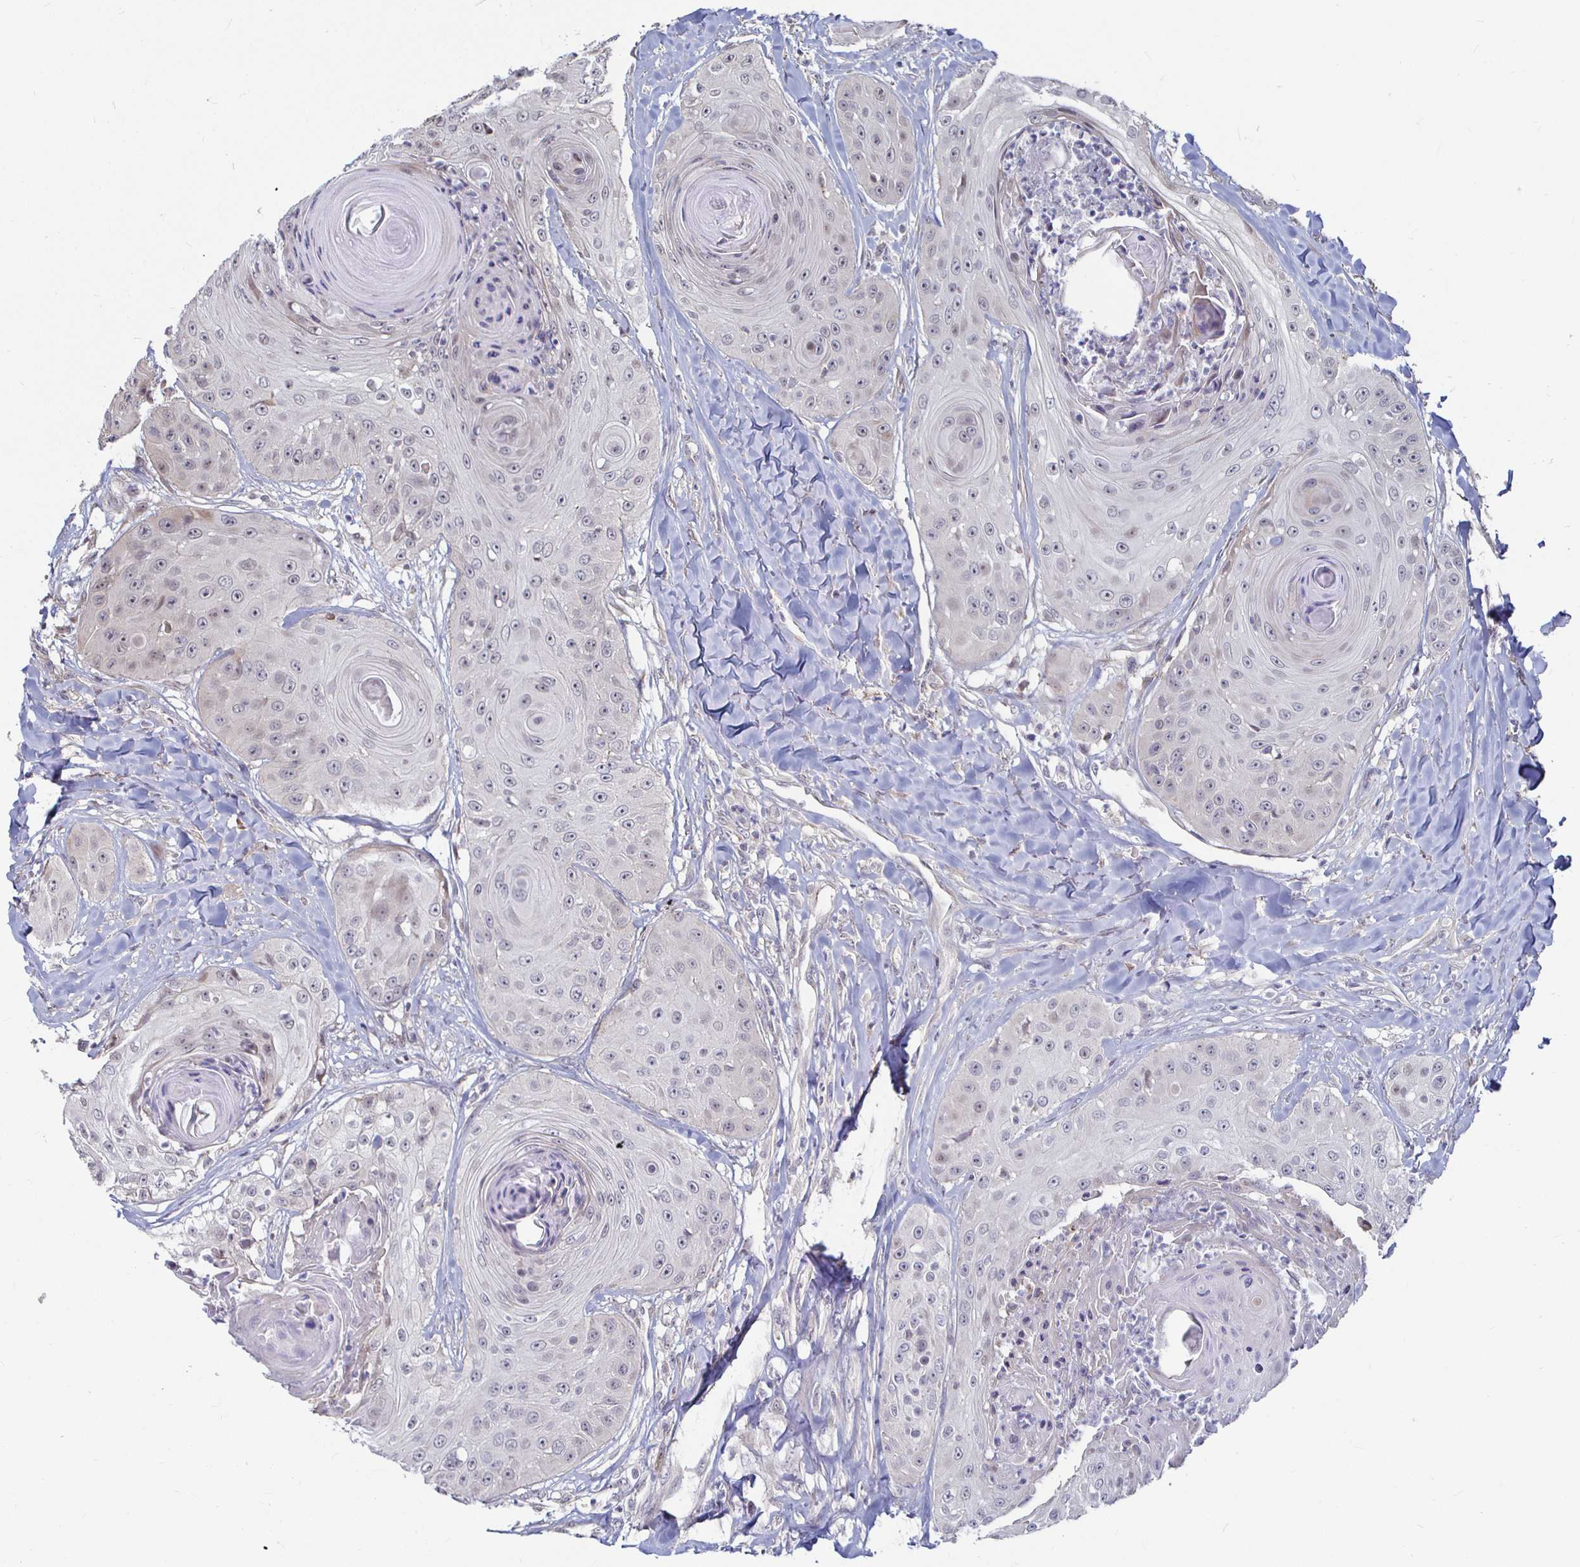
{"staining": {"intensity": "negative", "quantity": "none", "location": "none"}, "tissue": "head and neck cancer", "cell_type": "Tumor cells", "image_type": "cancer", "snomed": [{"axis": "morphology", "description": "Squamous cell carcinoma, NOS"}, {"axis": "topography", "description": "Head-Neck"}], "caption": "Immunohistochemical staining of head and neck squamous cell carcinoma exhibits no significant expression in tumor cells.", "gene": "CAPN11", "patient": {"sex": "male", "age": 83}}